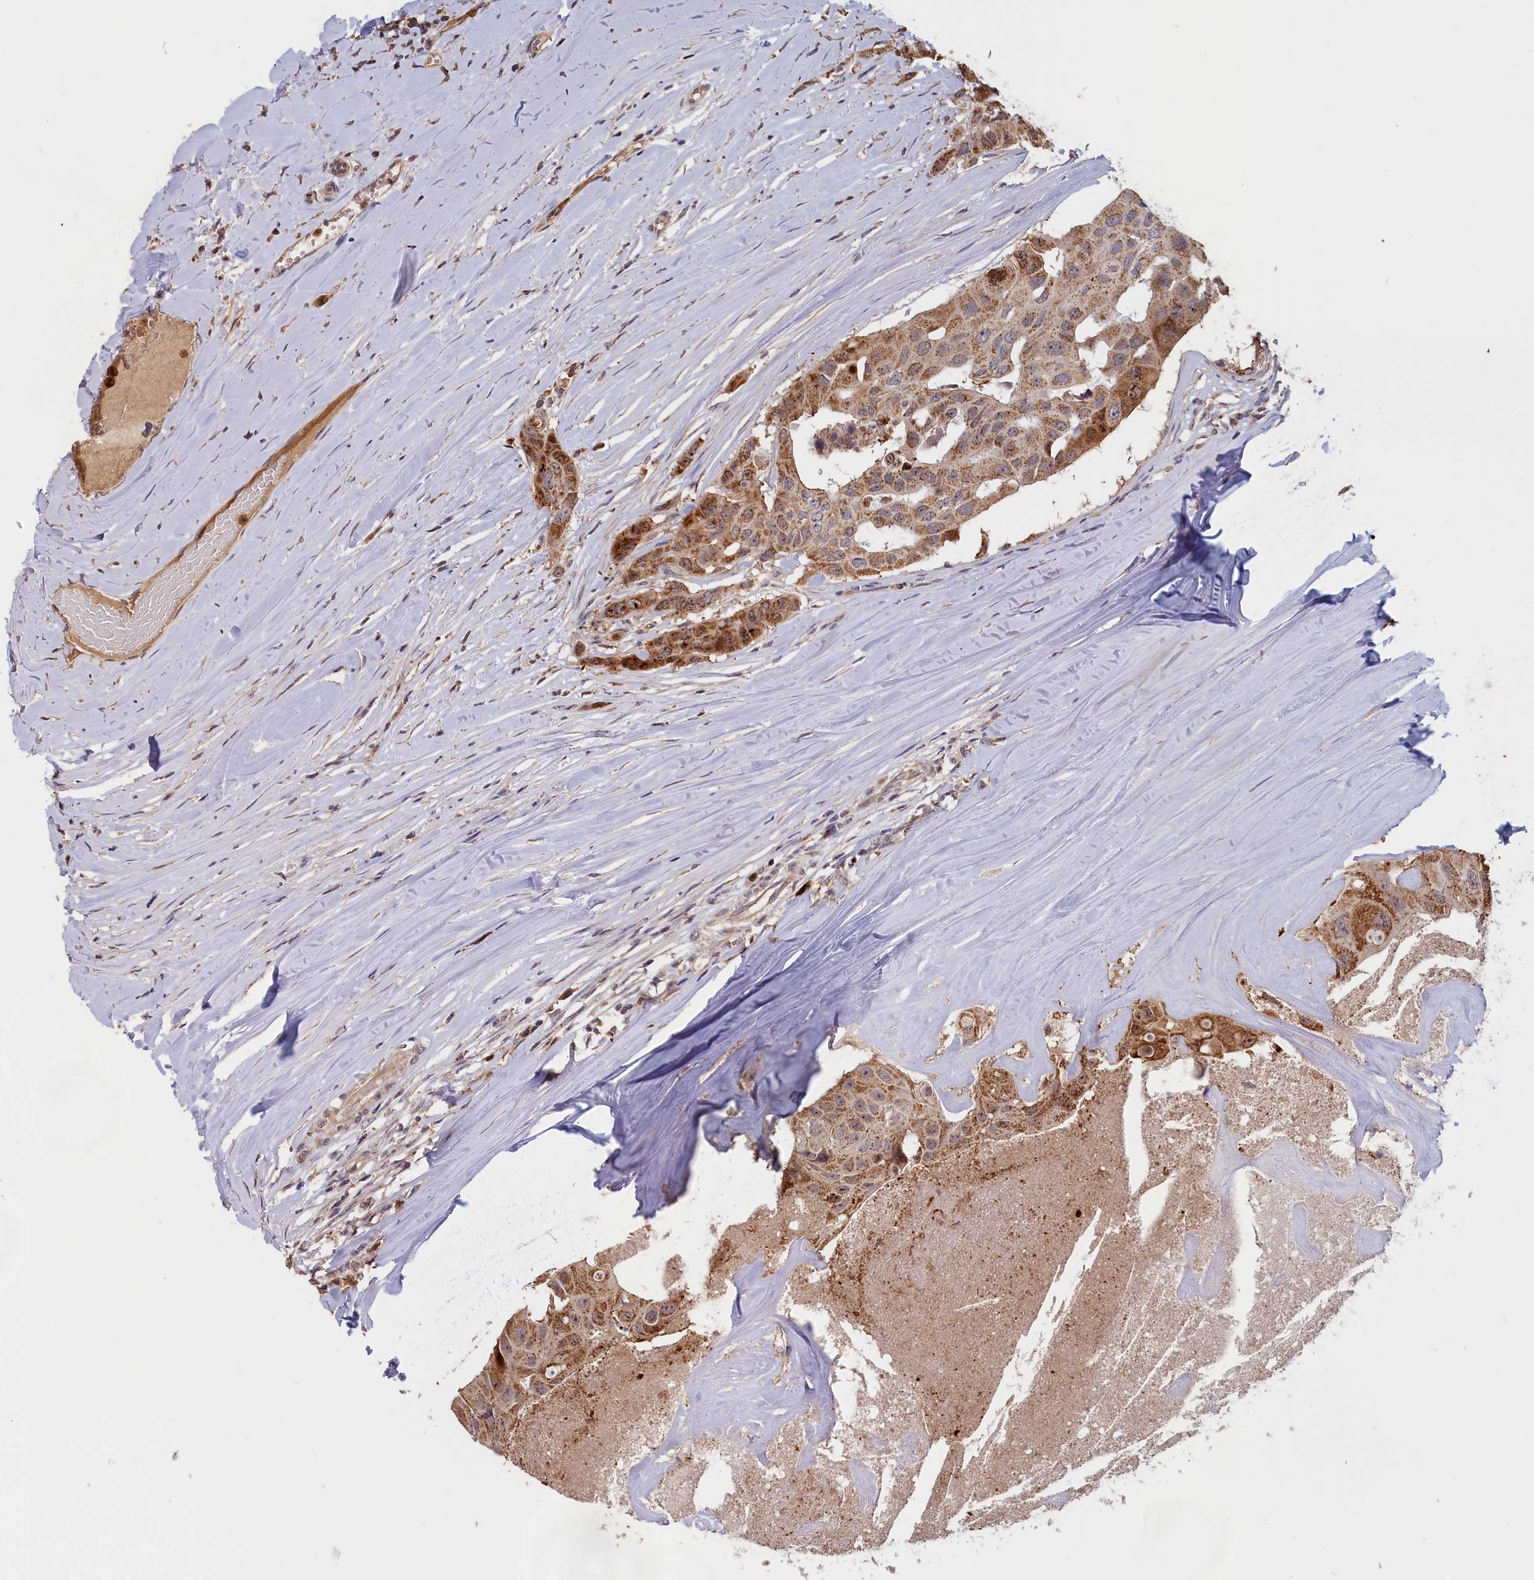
{"staining": {"intensity": "strong", "quantity": ">75%", "location": "cytoplasmic/membranous"}, "tissue": "head and neck cancer", "cell_type": "Tumor cells", "image_type": "cancer", "snomed": [{"axis": "morphology", "description": "Adenocarcinoma, NOS"}, {"axis": "morphology", "description": "Adenocarcinoma, metastatic, NOS"}, {"axis": "topography", "description": "Head-Neck"}], "caption": "Immunohistochemistry (IHC) of metastatic adenocarcinoma (head and neck) reveals high levels of strong cytoplasmic/membranous positivity in about >75% of tumor cells. The staining is performed using DAB (3,3'-diaminobenzidine) brown chromogen to label protein expression. The nuclei are counter-stained blue using hematoxylin.", "gene": "EPB41L4B", "patient": {"sex": "male", "age": 75}}